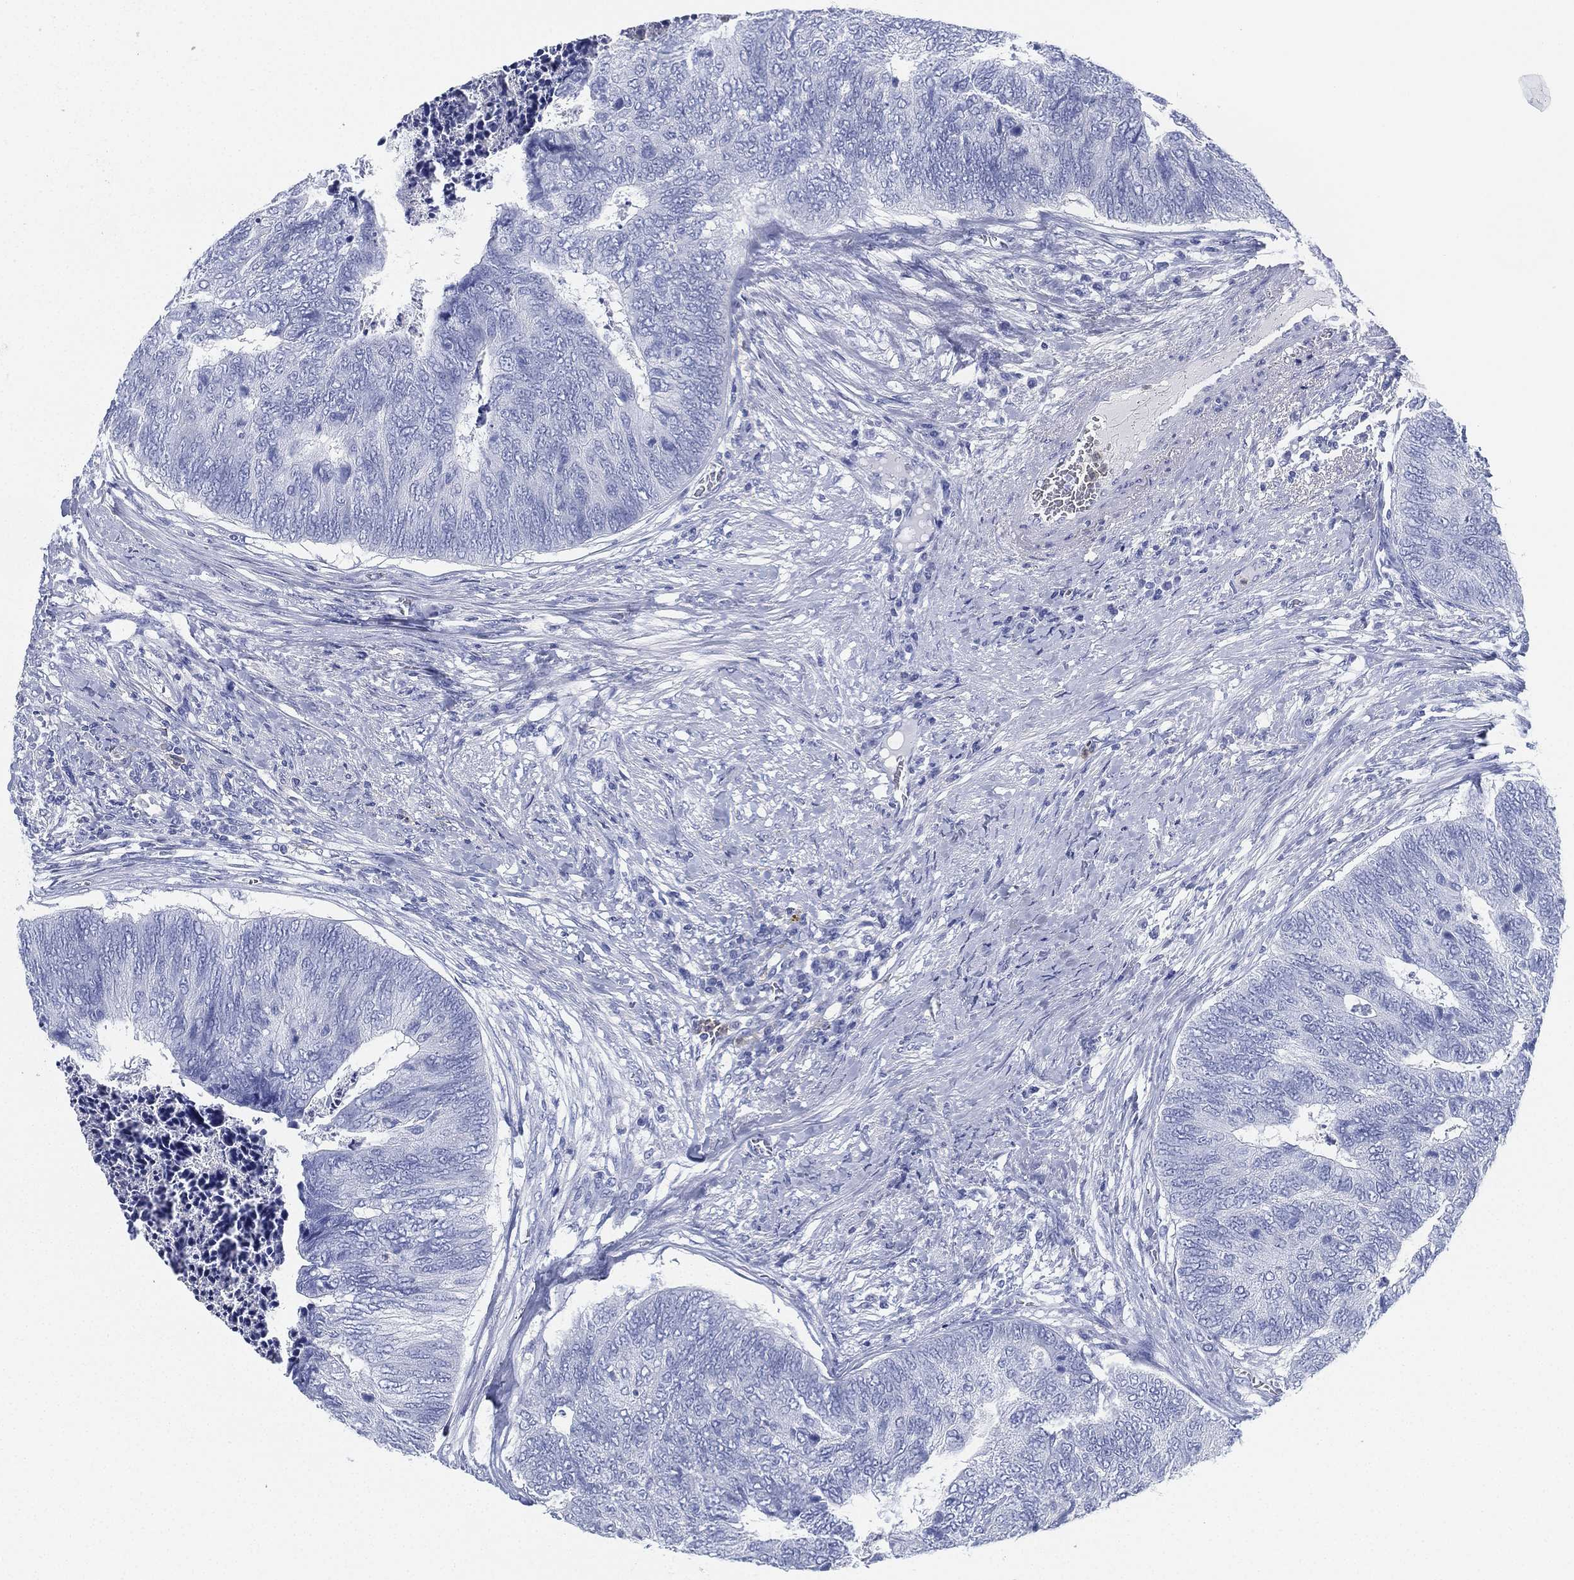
{"staining": {"intensity": "negative", "quantity": "none", "location": "none"}, "tissue": "colorectal cancer", "cell_type": "Tumor cells", "image_type": "cancer", "snomed": [{"axis": "morphology", "description": "Adenocarcinoma, NOS"}, {"axis": "topography", "description": "Colon"}], "caption": "Image shows no protein expression in tumor cells of colorectal cancer (adenocarcinoma) tissue.", "gene": "DEFB121", "patient": {"sex": "female", "age": 67}}